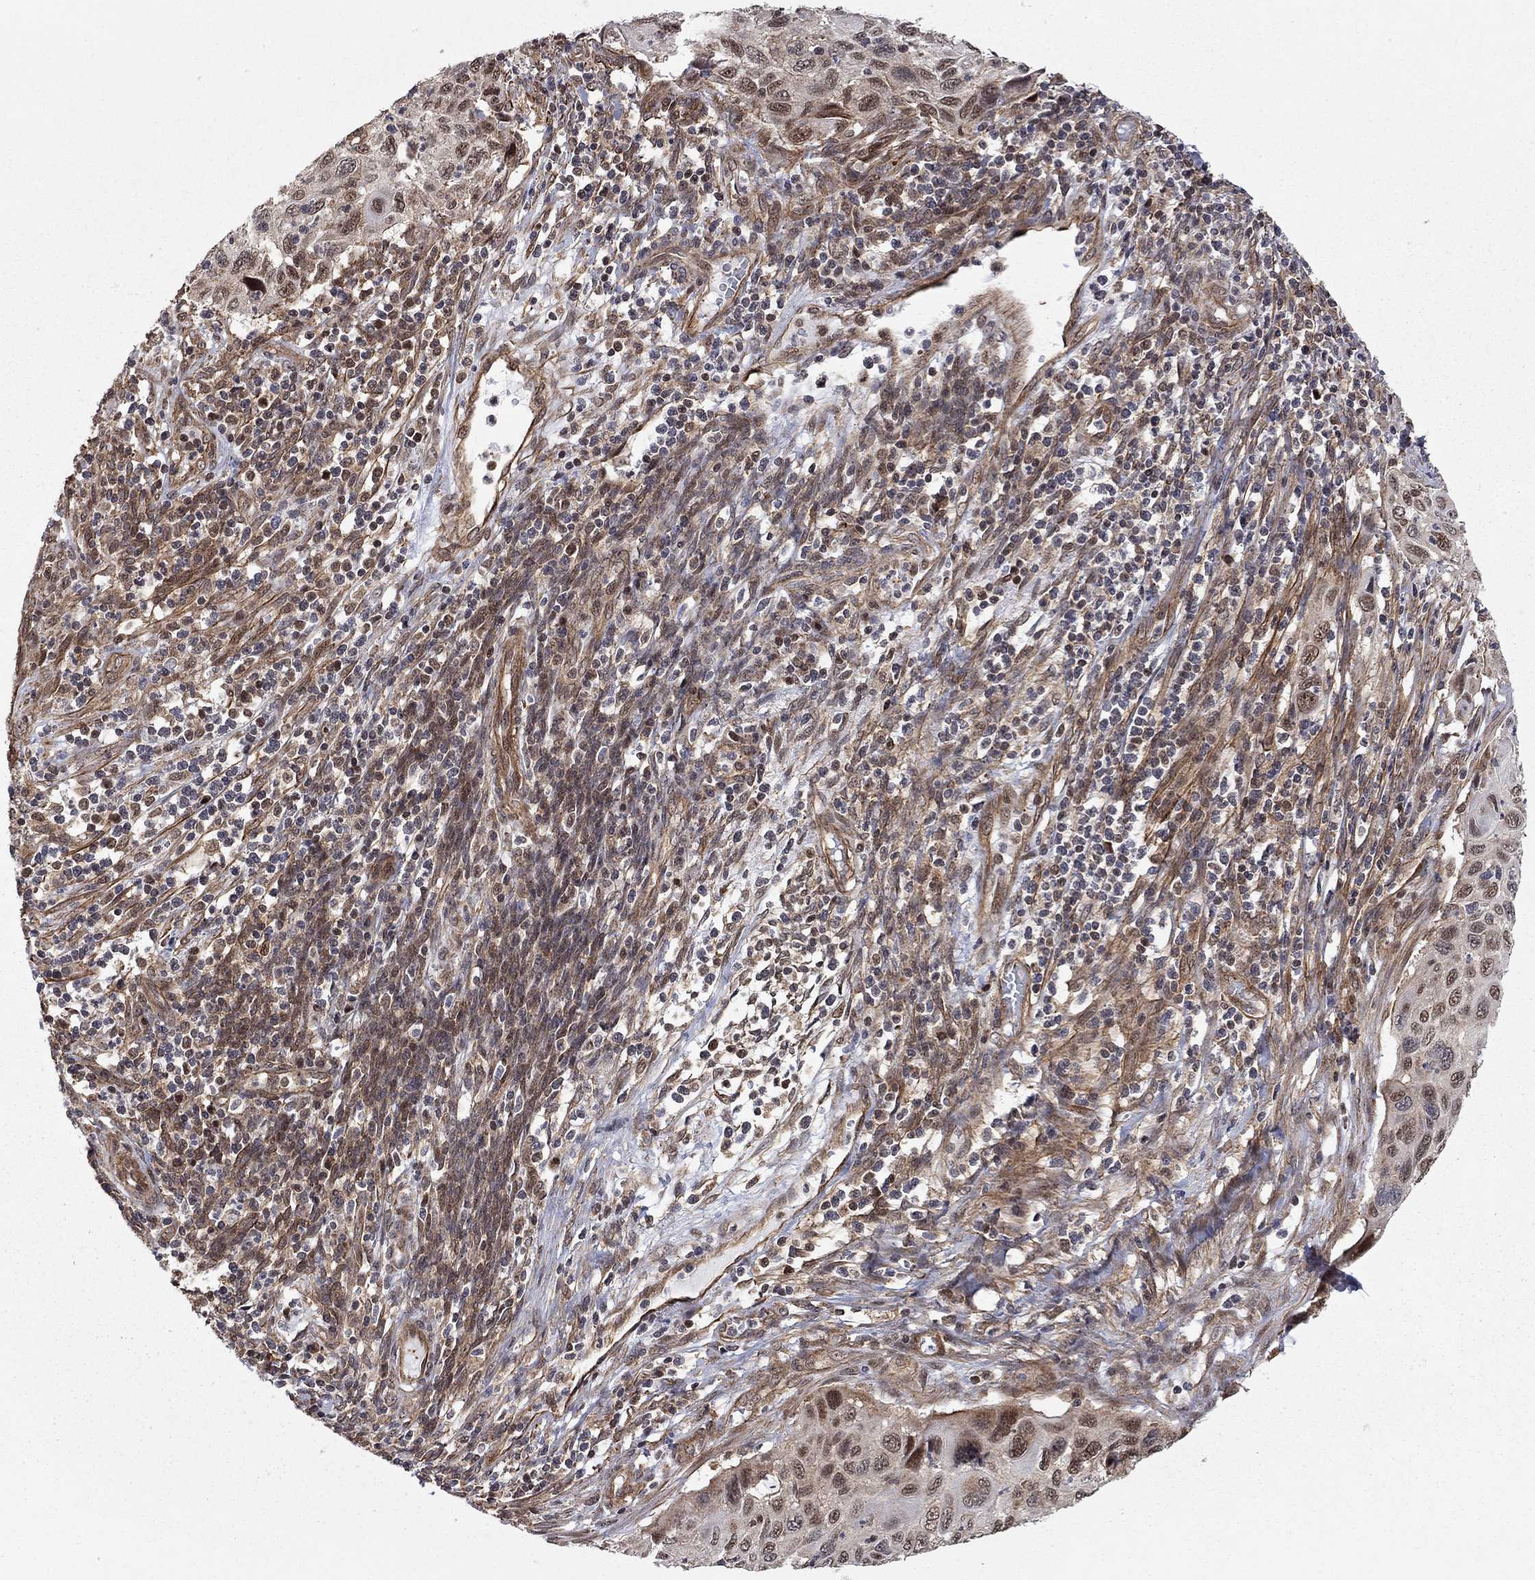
{"staining": {"intensity": "moderate", "quantity": "<25%", "location": "nuclear"}, "tissue": "cervical cancer", "cell_type": "Tumor cells", "image_type": "cancer", "snomed": [{"axis": "morphology", "description": "Squamous cell carcinoma, NOS"}, {"axis": "topography", "description": "Cervix"}], "caption": "Cervical cancer was stained to show a protein in brown. There is low levels of moderate nuclear positivity in about <25% of tumor cells. Immunohistochemistry (ihc) stains the protein of interest in brown and the nuclei are stained blue.", "gene": "TDP1", "patient": {"sex": "female", "age": 70}}